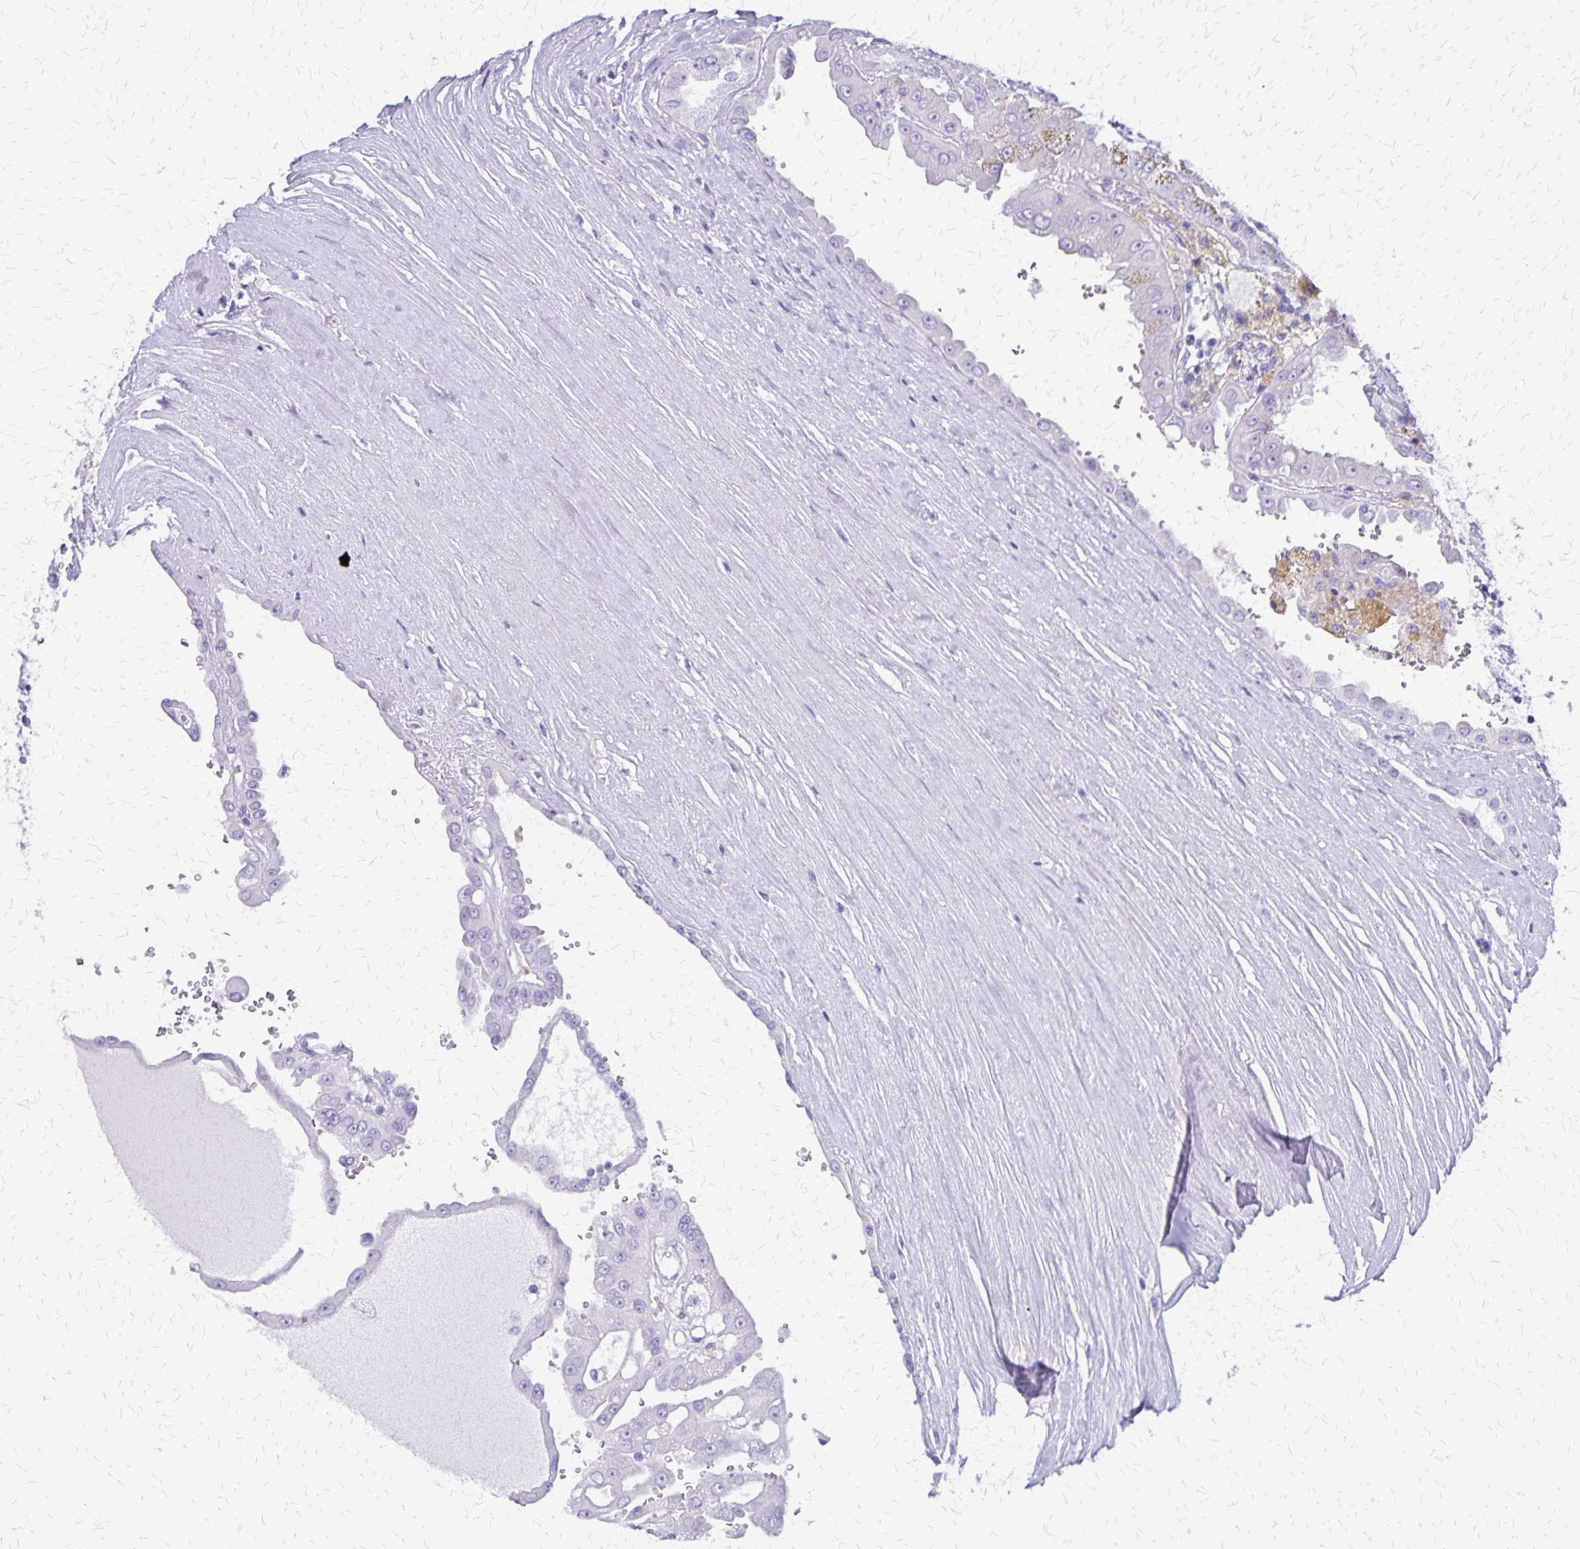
{"staining": {"intensity": "negative", "quantity": "none", "location": "none"}, "tissue": "renal cancer", "cell_type": "Tumor cells", "image_type": "cancer", "snomed": [{"axis": "morphology", "description": "Adenocarcinoma, NOS"}, {"axis": "topography", "description": "Kidney"}], "caption": "A high-resolution micrograph shows IHC staining of adenocarcinoma (renal), which displays no significant positivity in tumor cells.", "gene": "SLC13A2", "patient": {"sex": "male", "age": 58}}